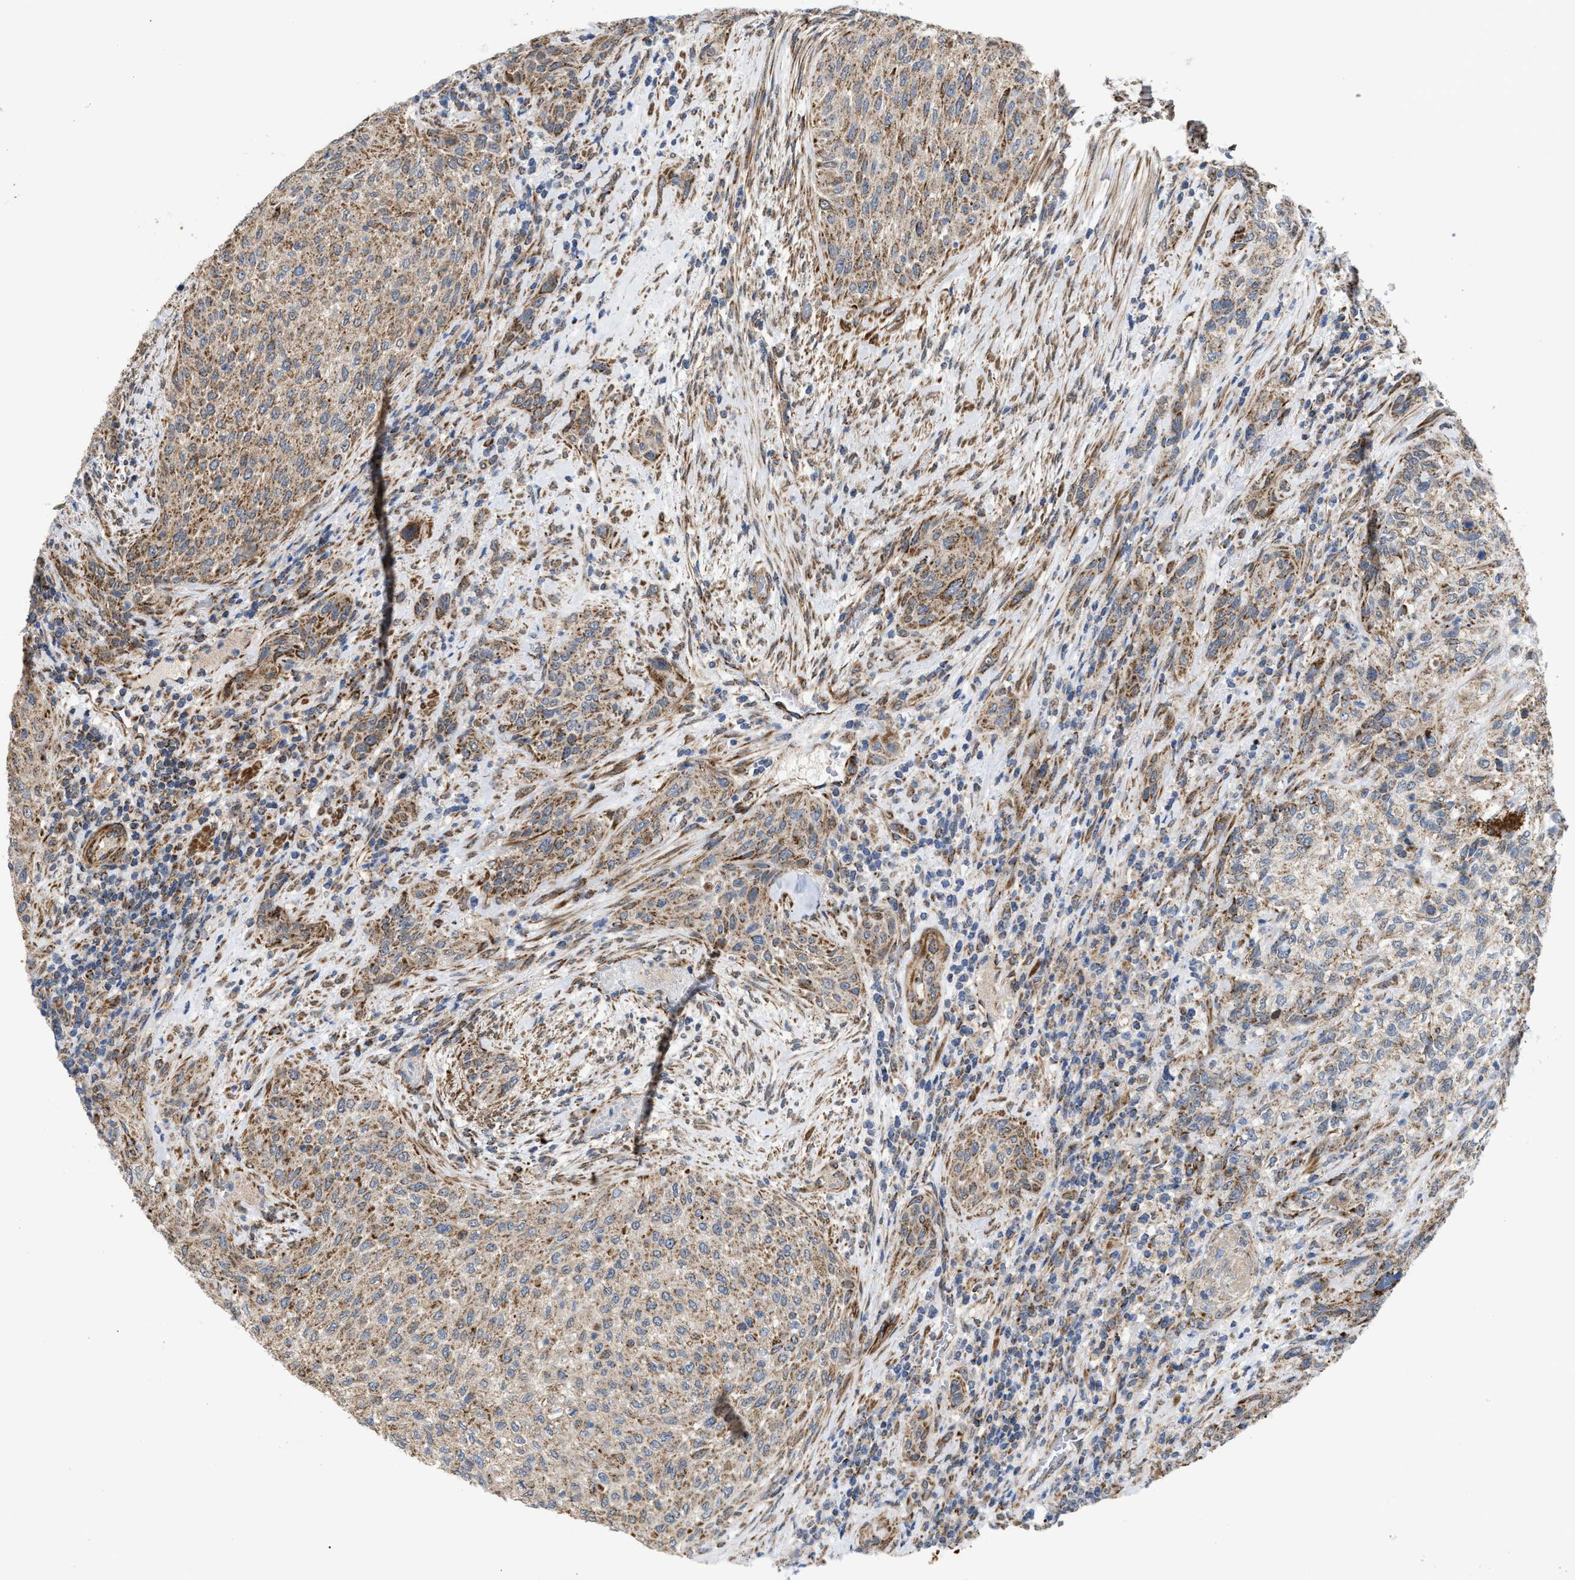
{"staining": {"intensity": "weak", "quantity": ">75%", "location": "cytoplasmic/membranous"}, "tissue": "urothelial cancer", "cell_type": "Tumor cells", "image_type": "cancer", "snomed": [{"axis": "morphology", "description": "Urothelial carcinoma, Low grade"}, {"axis": "morphology", "description": "Urothelial carcinoma, High grade"}, {"axis": "topography", "description": "Urinary bladder"}], "caption": "Urothelial carcinoma (low-grade) was stained to show a protein in brown. There is low levels of weak cytoplasmic/membranous staining in approximately >75% of tumor cells.", "gene": "TACO1", "patient": {"sex": "male", "age": 35}}